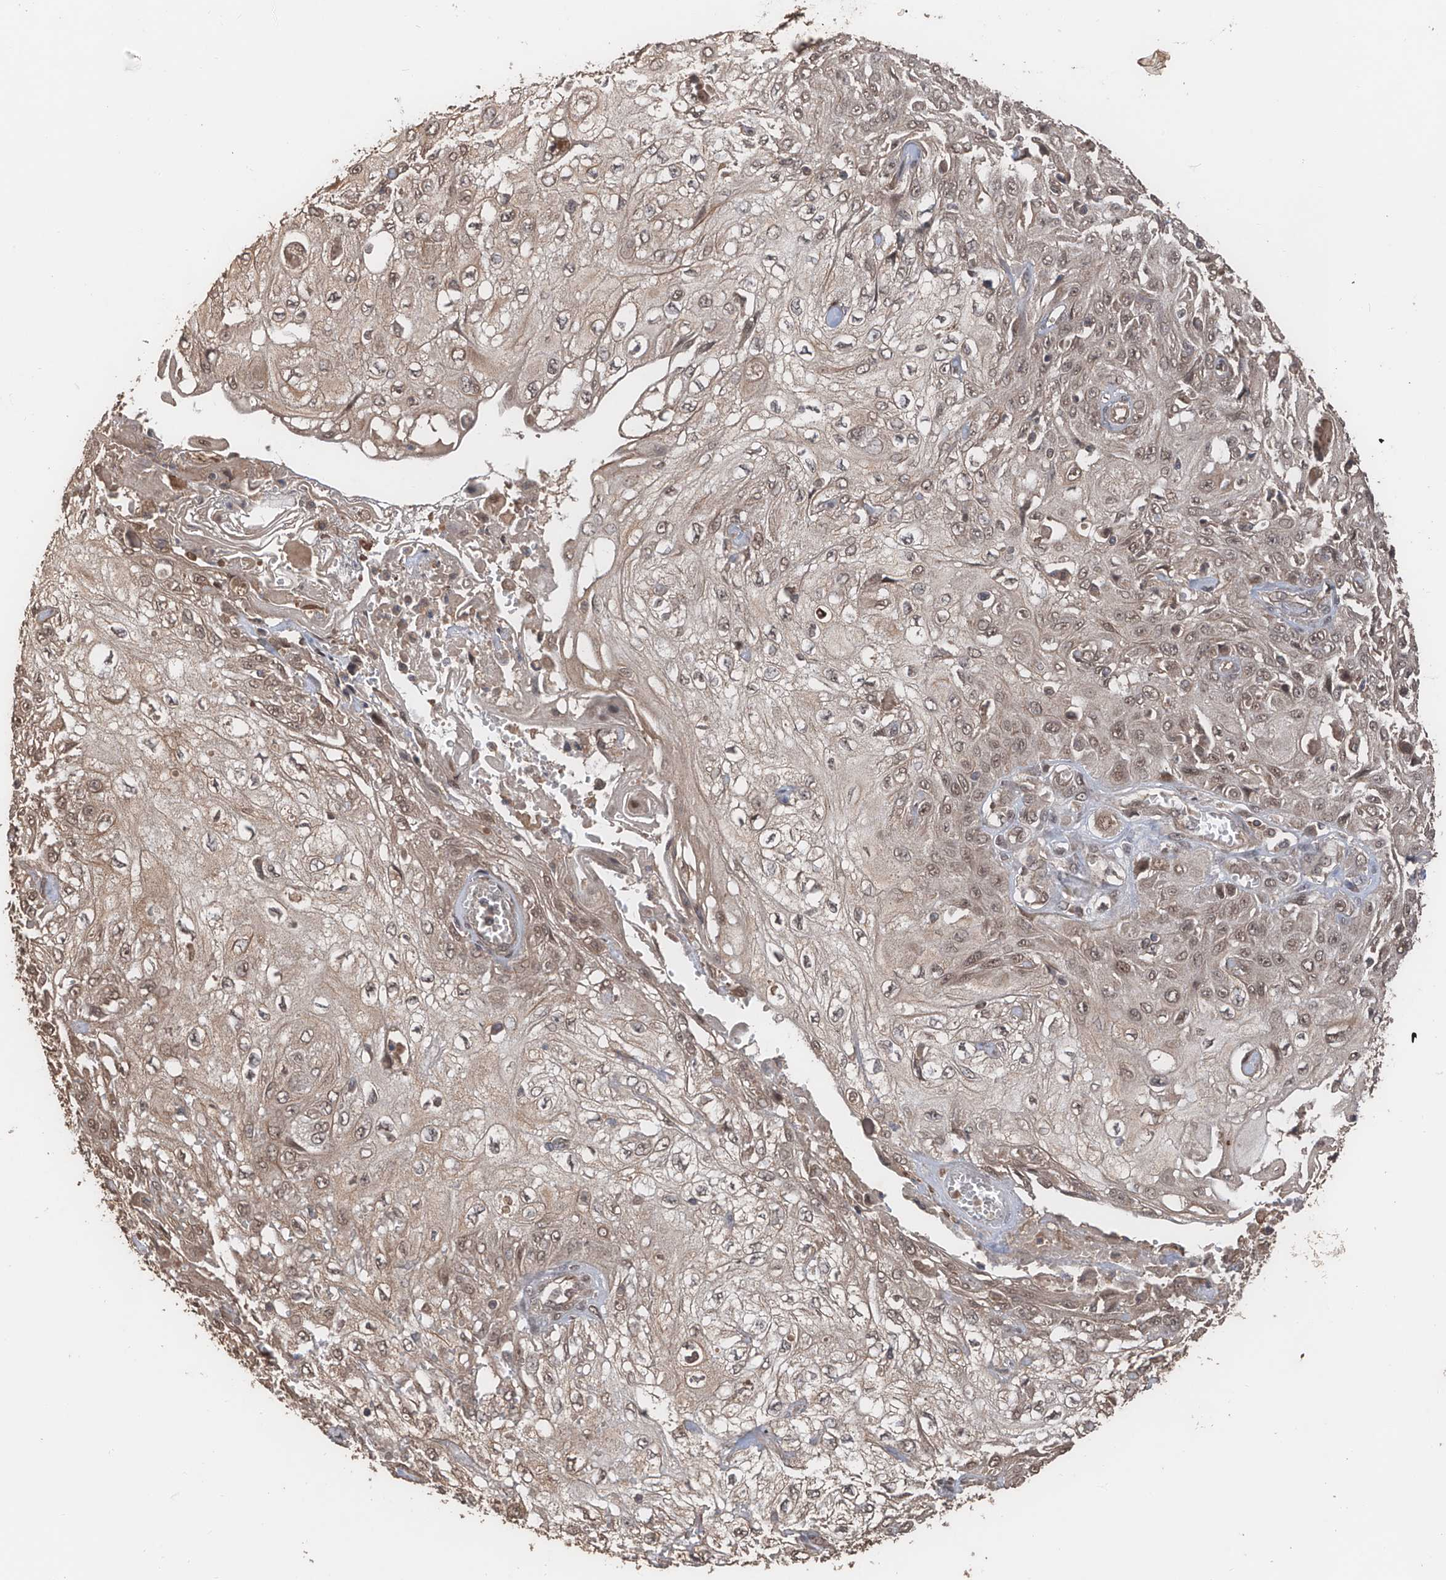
{"staining": {"intensity": "moderate", "quantity": ">75%", "location": "cytoplasmic/membranous,nuclear"}, "tissue": "skin cancer", "cell_type": "Tumor cells", "image_type": "cancer", "snomed": [{"axis": "morphology", "description": "Squamous cell carcinoma, NOS"}, {"axis": "morphology", "description": "Squamous cell carcinoma, metastatic, NOS"}, {"axis": "topography", "description": "Skin"}, {"axis": "topography", "description": "Lymph node"}], "caption": "Immunohistochemical staining of skin cancer reveals moderate cytoplasmic/membranous and nuclear protein staining in approximately >75% of tumor cells. Immunohistochemistry stains the protein in brown and the nuclei are stained blue.", "gene": "FAM135A", "patient": {"sex": "male", "age": 75}}